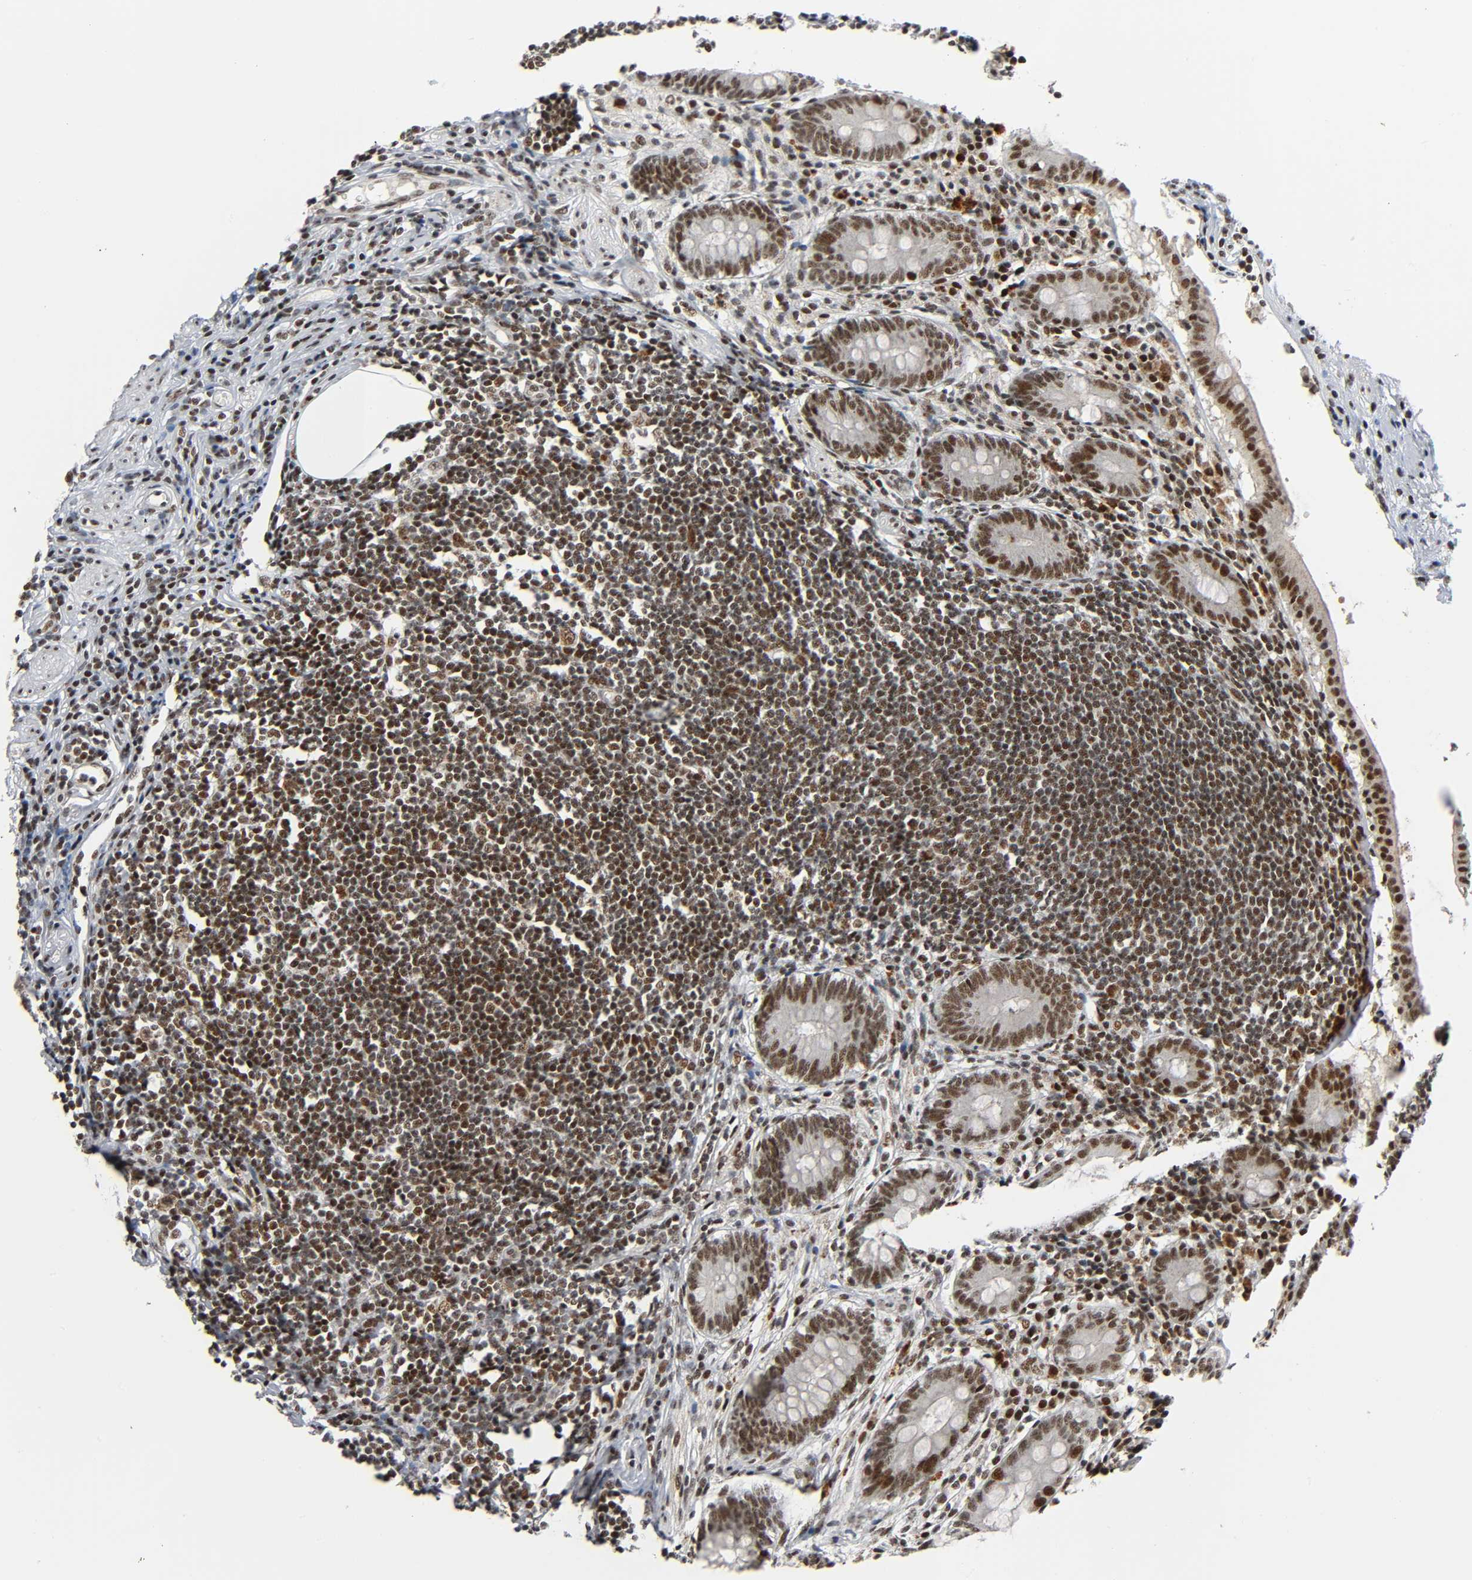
{"staining": {"intensity": "strong", "quantity": ">75%", "location": "nuclear"}, "tissue": "appendix", "cell_type": "Glandular cells", "image_type": "normal", "snomed": [{"axis": "morphology", "description": "Normal tissue, NOS"}, {"axis": "topography", "description": "Appendix"}], "caption": "This photomicrograph shows immunohistochemistry (IHC) staining of unremarkable appendix, with high strong nuclear positivity in about >75% of glandular cells.", "gene": "CDK9", "patient": {"sex": "female", "age": 50}}